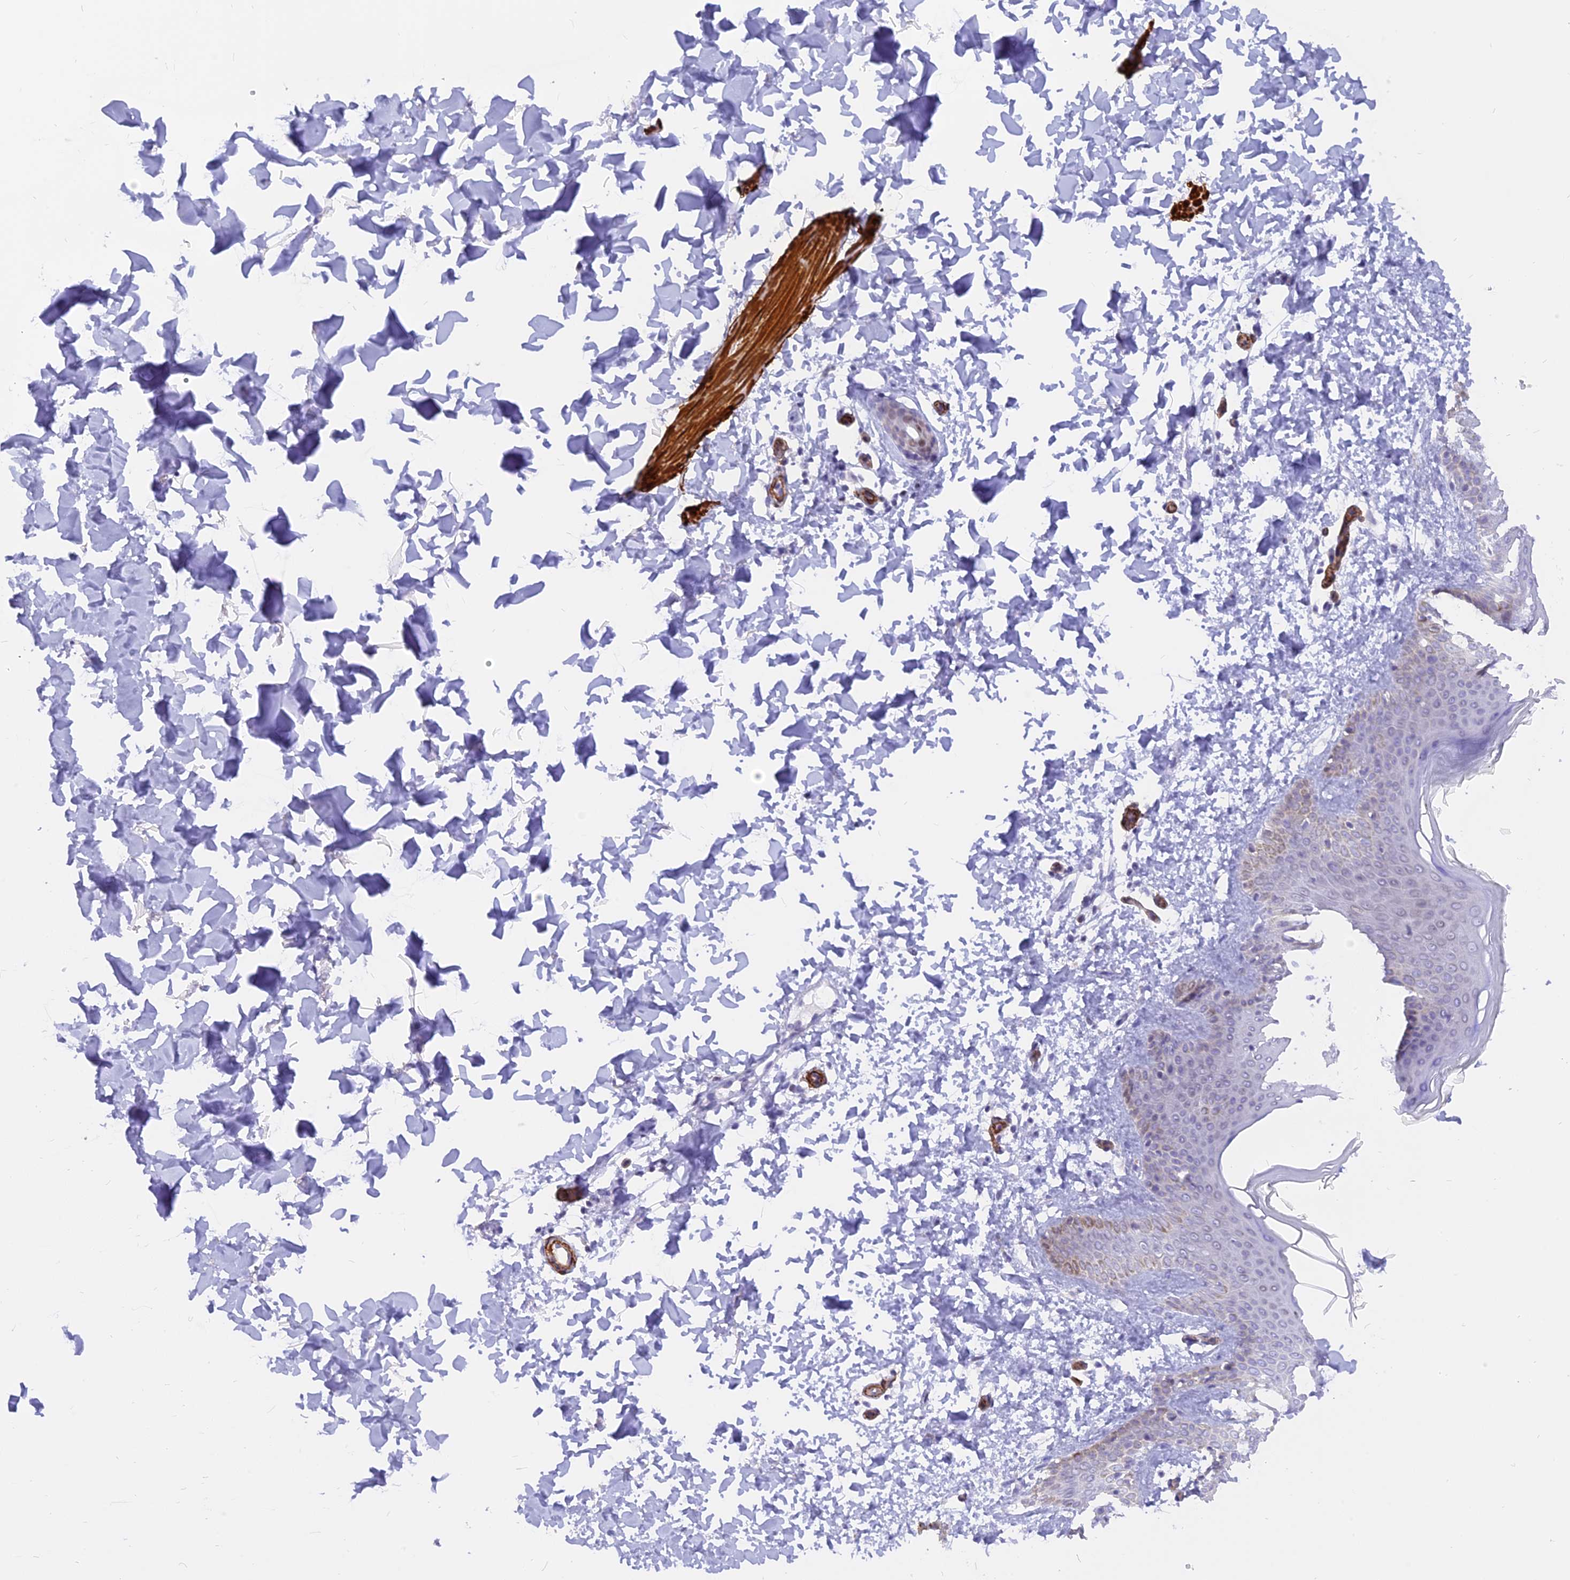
{"staining": {"intensity": "negative", "quantity": "none", "location": "none"}, "tissue": "skin", "cell_type": "Fibroblasts", "image_type": "normal", "snomed": [{"axis": "morphology", "description": "Normal tissue, NOS"}, {"axis": "topography", "description": "Skin"}], "caption": "Fibroblasts are negative for protein expression in unremarkable human skin. (DAB (3,3'-diaminobenzidine) IHC visualized using brightfield microscopy, high magnification).", "gene": "CENPV", "patient": {"sex": "male", "age": 36}}